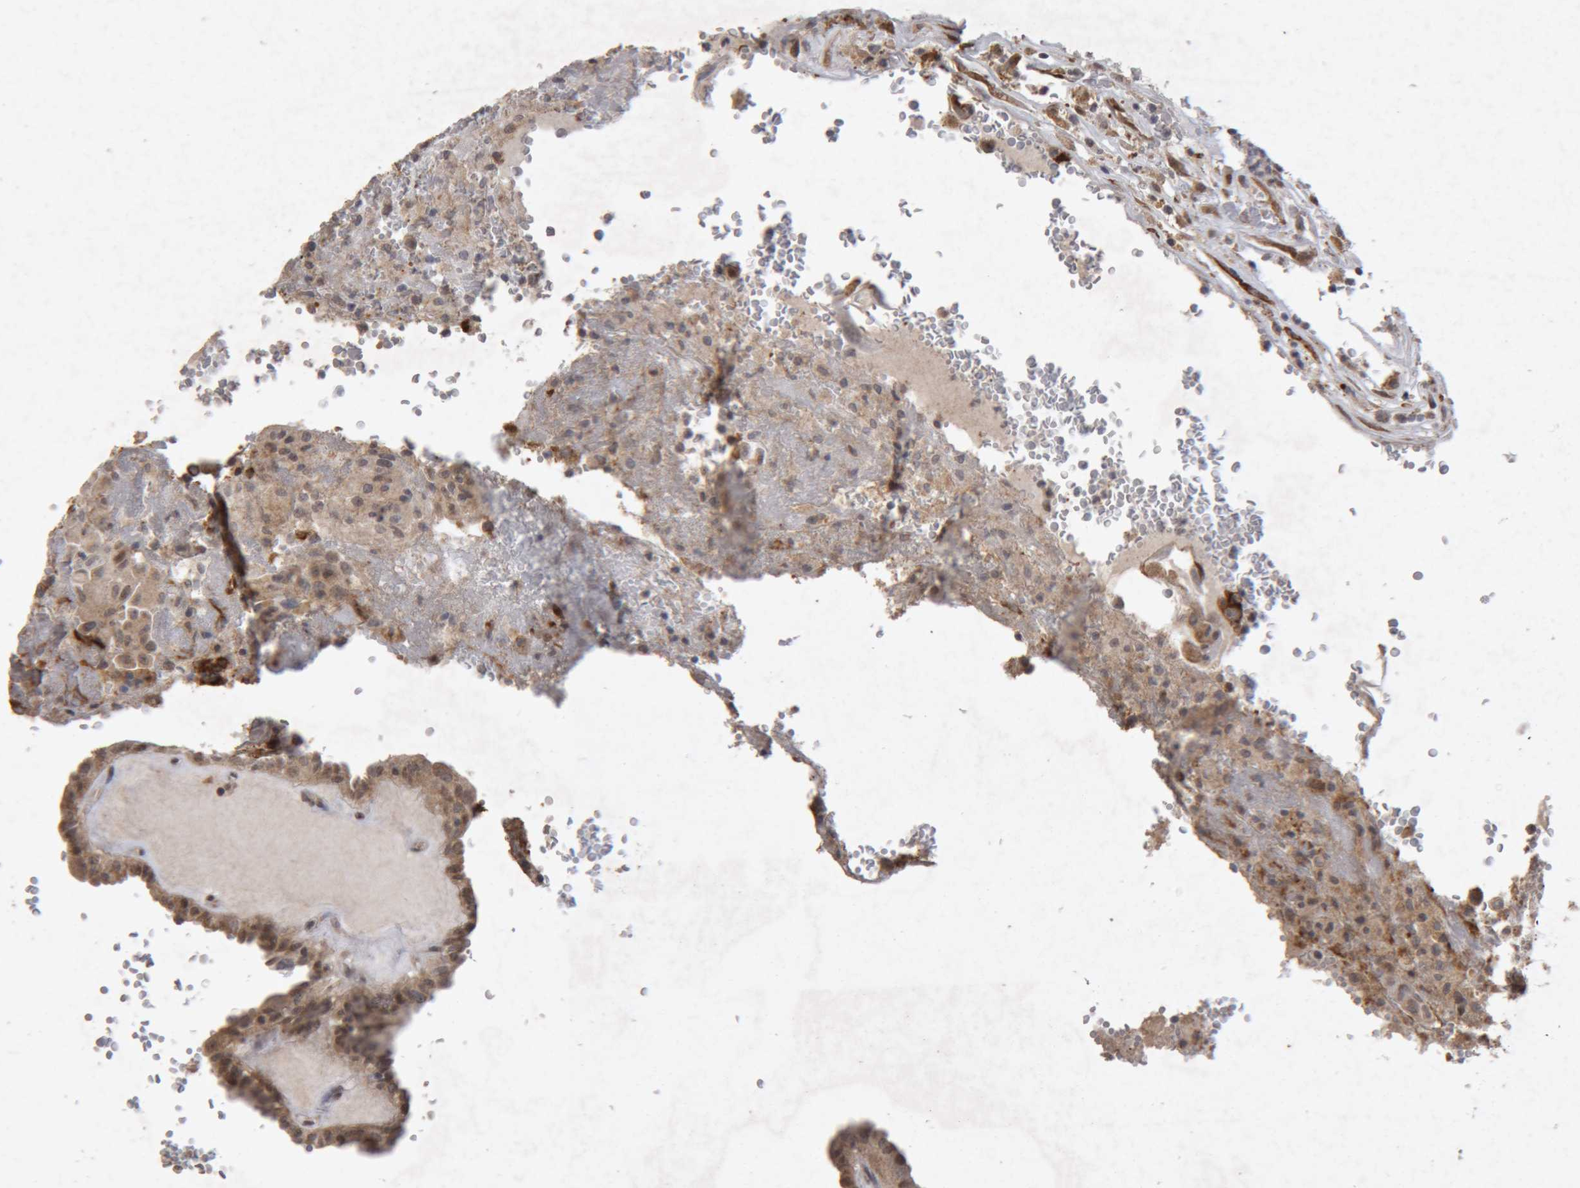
{"staining": {"intensity": "moderate", "quantity": ">75%", "location": "cytoplasmic/membranous,nuclear"}, "tissue": "thyroid cancer", "cell_type": "Tumor cells", "image_type": "cancer", "snomed": [{"axis": "morphology", "description": "Papillary adenocarcinoma, NOS"}, {"axis": "topography", "description": "Thyroid gland"}], "caption": "Tumor cells show medium levels of moderate cytoplasmic/membranous and nuclear expression in approximately >75% of cells in human thyroid cancer (papillary adenocarcinoma).", "gene": "MEP1A", "patient": {"sex": "male", "age": 77}}